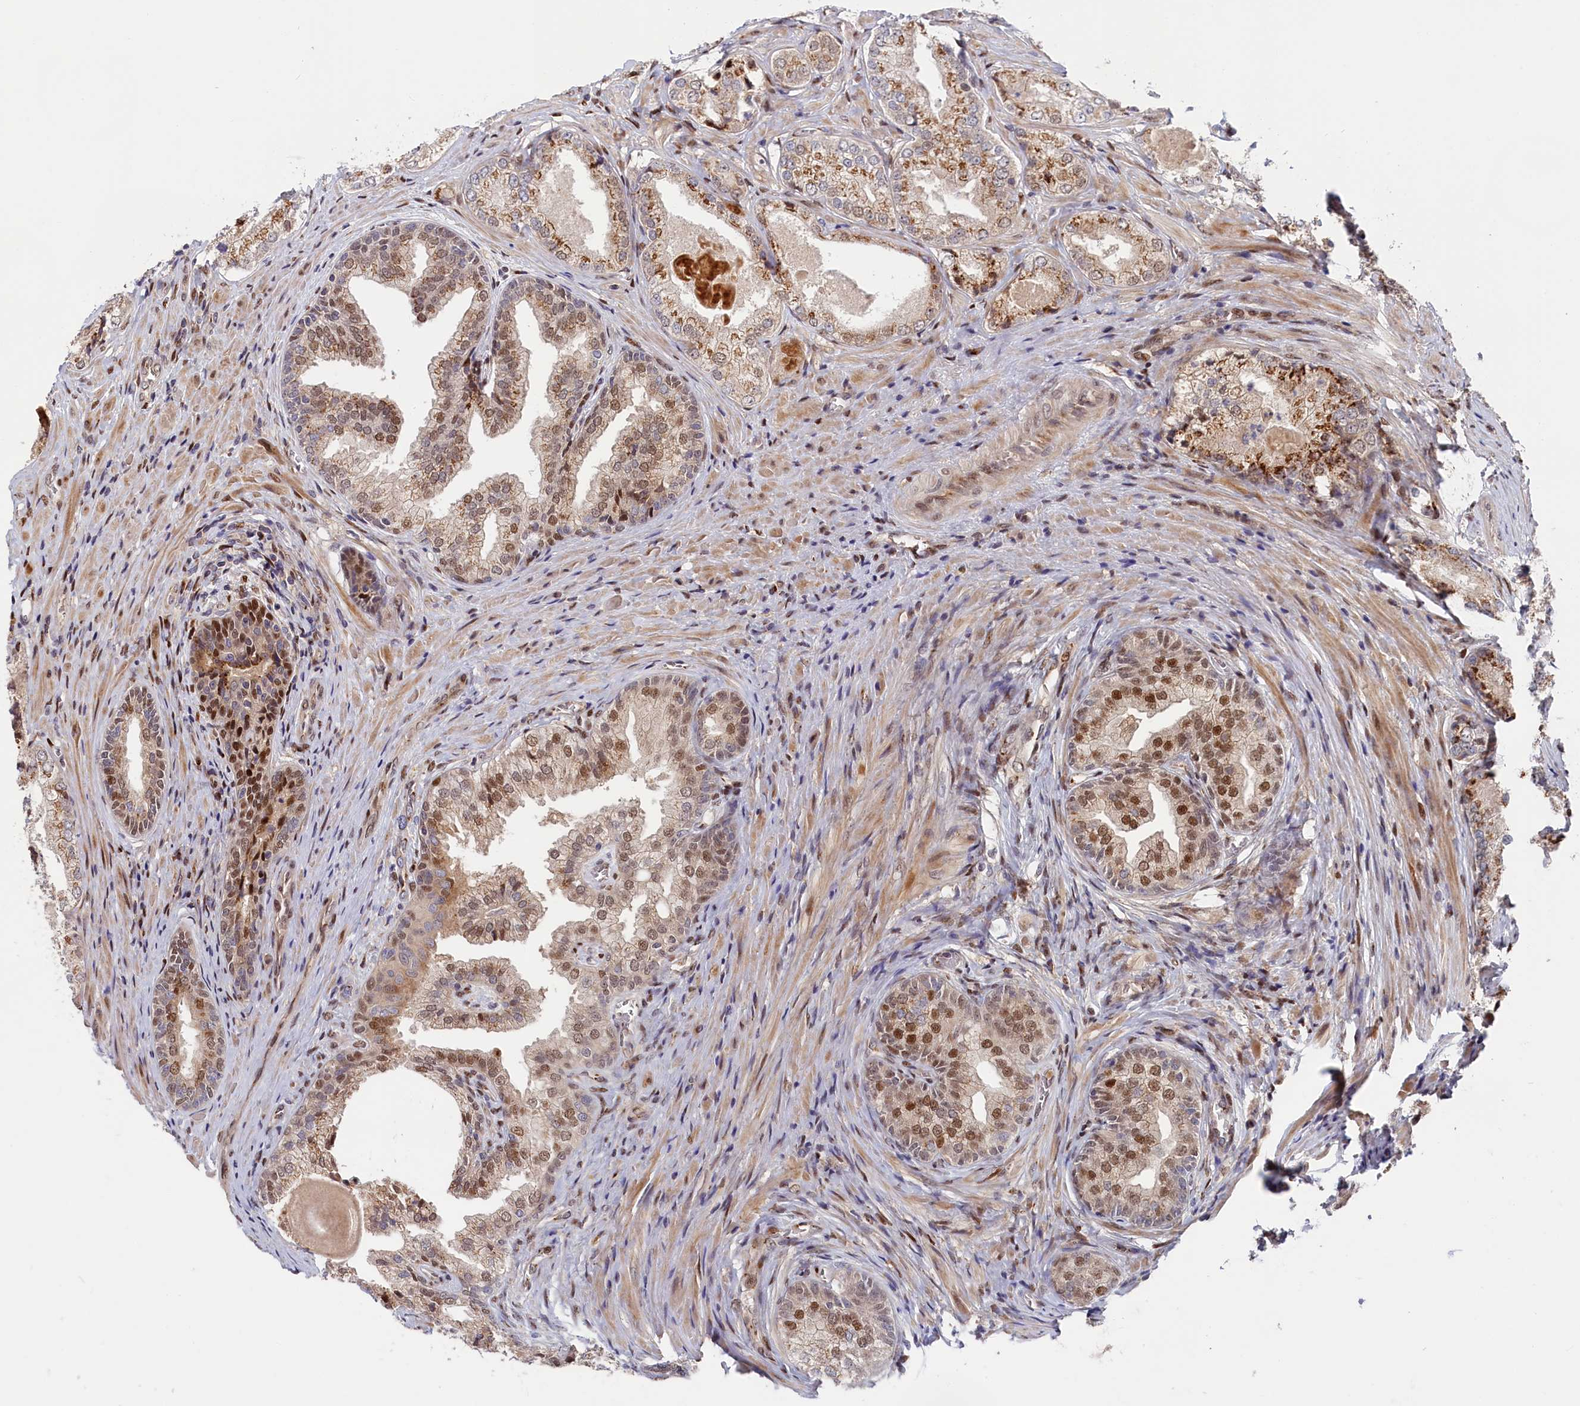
{"staining": {"intensity": "moderate", "quantity": ">75%", "location": "cytoplasmic/membranous,nuclear"}, "tissue": "prostate cancer", "cell_type": "Tumor cells", "image_type": "cancer", "snomed": [{"axis": "morphology", "description": "Adenocarcinoma, Low grade"}, {"axis": "topography", "description": "Prostate"}], "caption": "The immunohistochemical stain shows moderate cytoplasmic/membranous and nuclear expression in tumor cells of prostate cancer (low-grade adenocarcinoma) tissue.", "gene": "CHST12", "patient": {"sex": "male", "age": 68}}